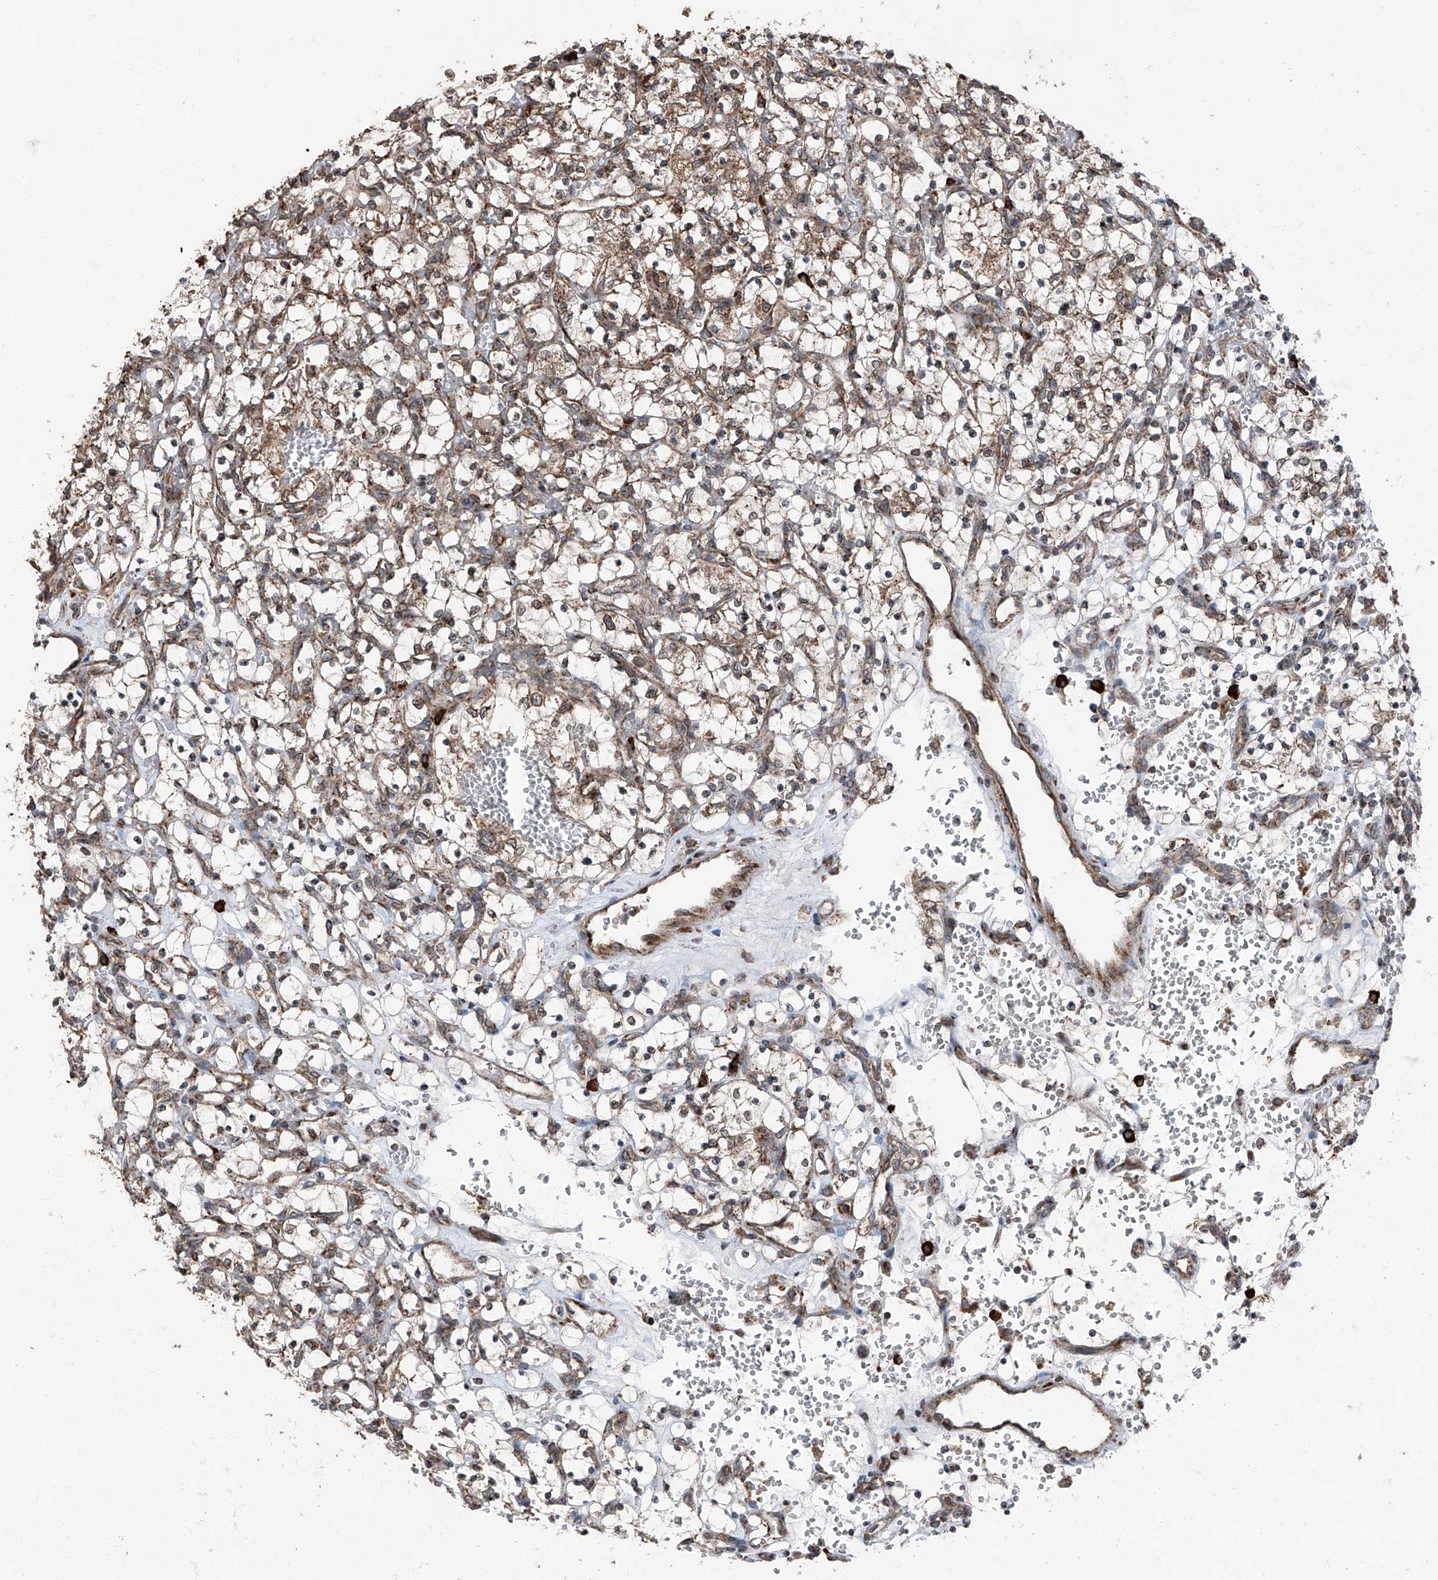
{"staining": {"intensity": "moderate", "quantity": "25%-75%", "location": "cytoplasmic/membranous"}, "tissue": "renal cancer", "cell_type": "Tumor cells", "image_type": "cancer", "snomed": [{"axis": "morphology", "description": "Adenocarcinoma, NOS"}, {"axis": "topography", "description": "Kidney"}], "caption": "A high-resolution micrograph shows immunohistochemistry (IHC) staining of adenocarcinoma (renal), which reveals moderate cytoplasmic/membranous staining in approximately 25%-75% of tumor cells.", "gene": "LIMK1", "patient": {"sex": "female", "age": 69}}